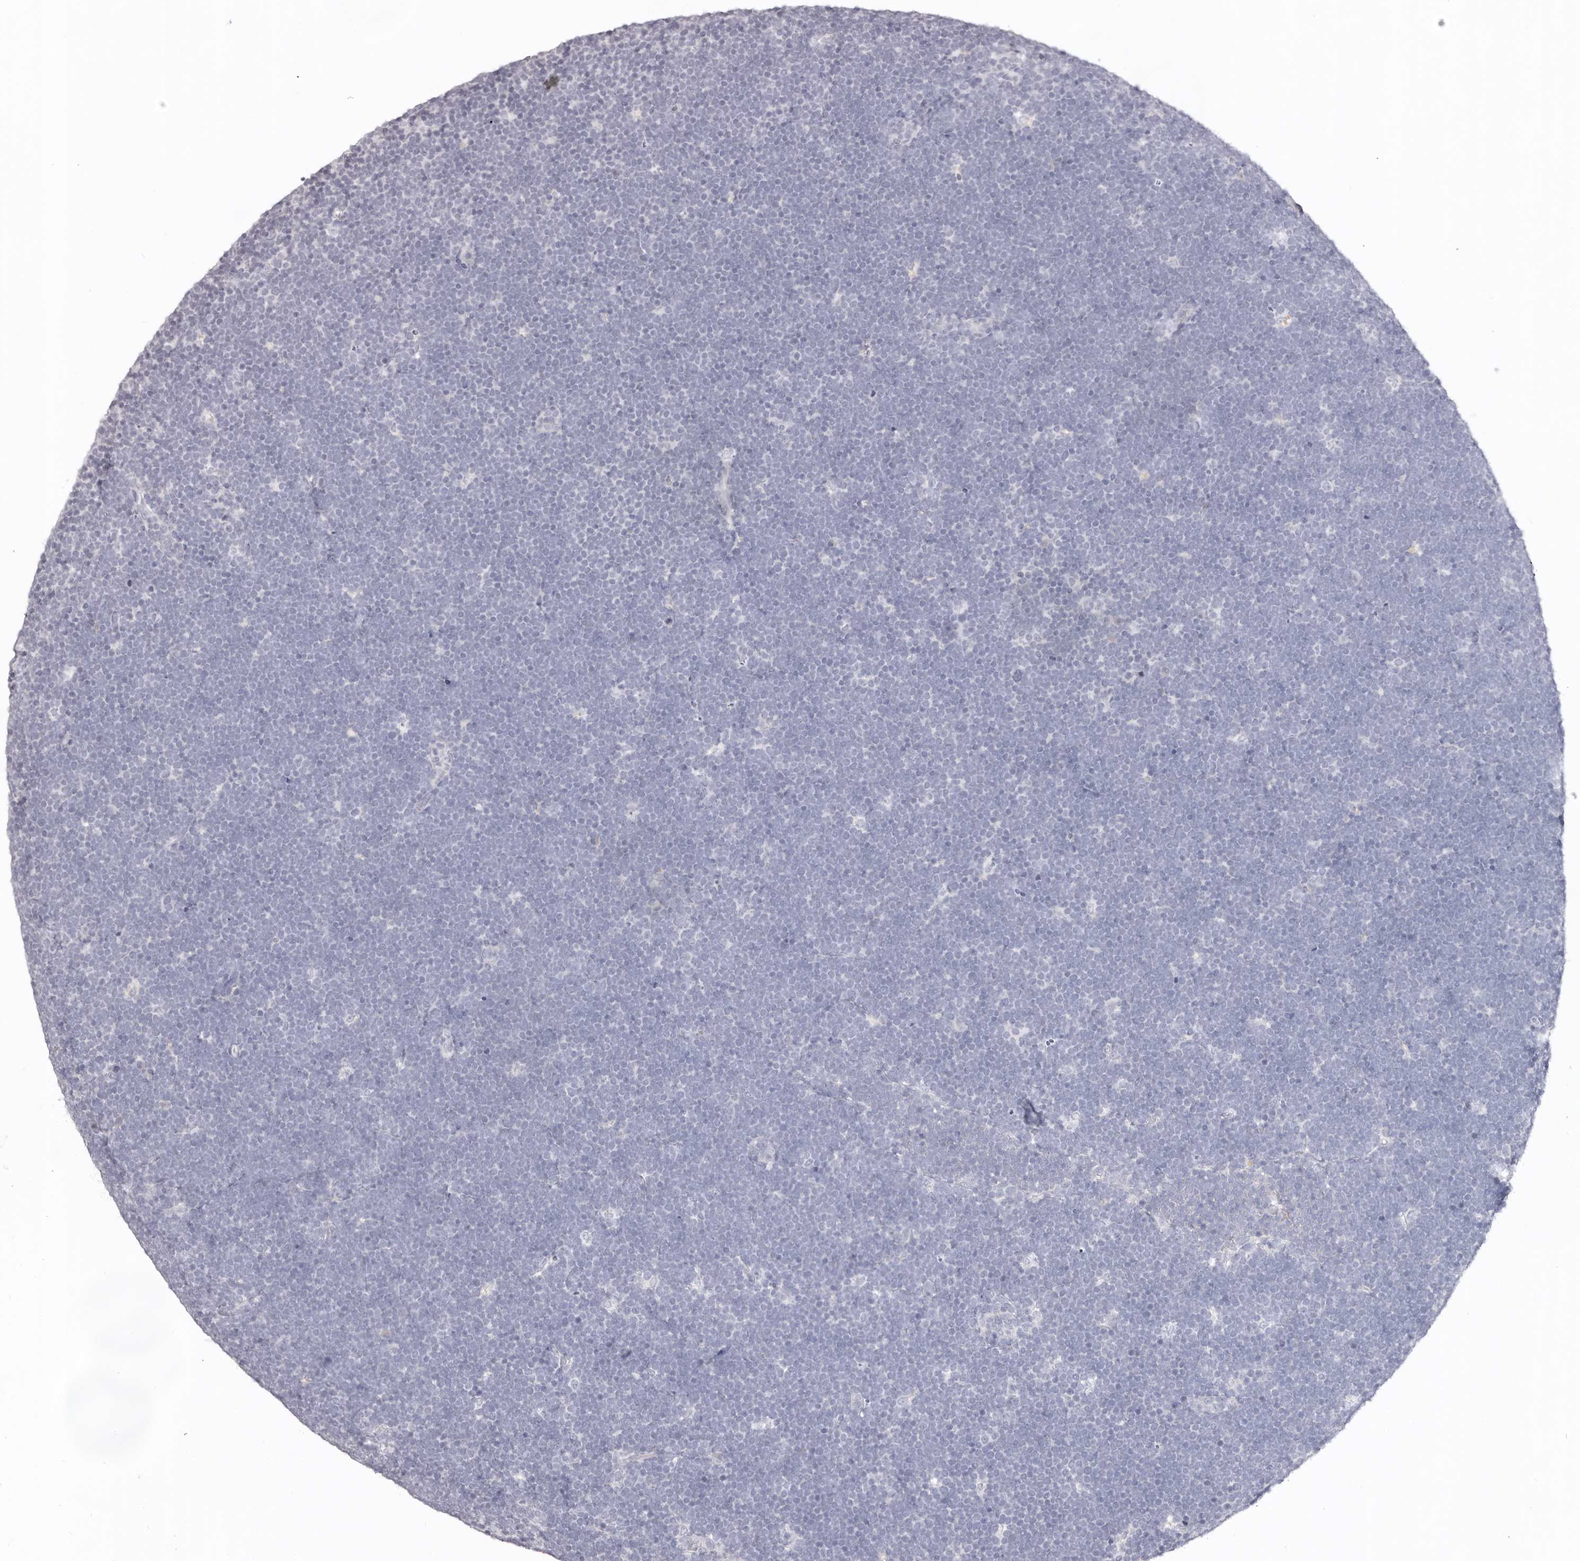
{"staining": {"intensity": "negative", "quantity": "none", "location": "none"}, "tissue": "lymphoma", "cell_type": "Tumor cells", "image_type": "cancer", "snomed": [{"axis": "morphology", "description": "Malignant lymphoma, non-Hodgkin's type, High grade"}, {"axis": "topography", "description": "Lymph node"}], "caption": "Immunohistochemistry of human lymphoma shows no expression in tumor cells.", "gene": "PCDHB6", "patient": {"sex": "male", "age": 13}}